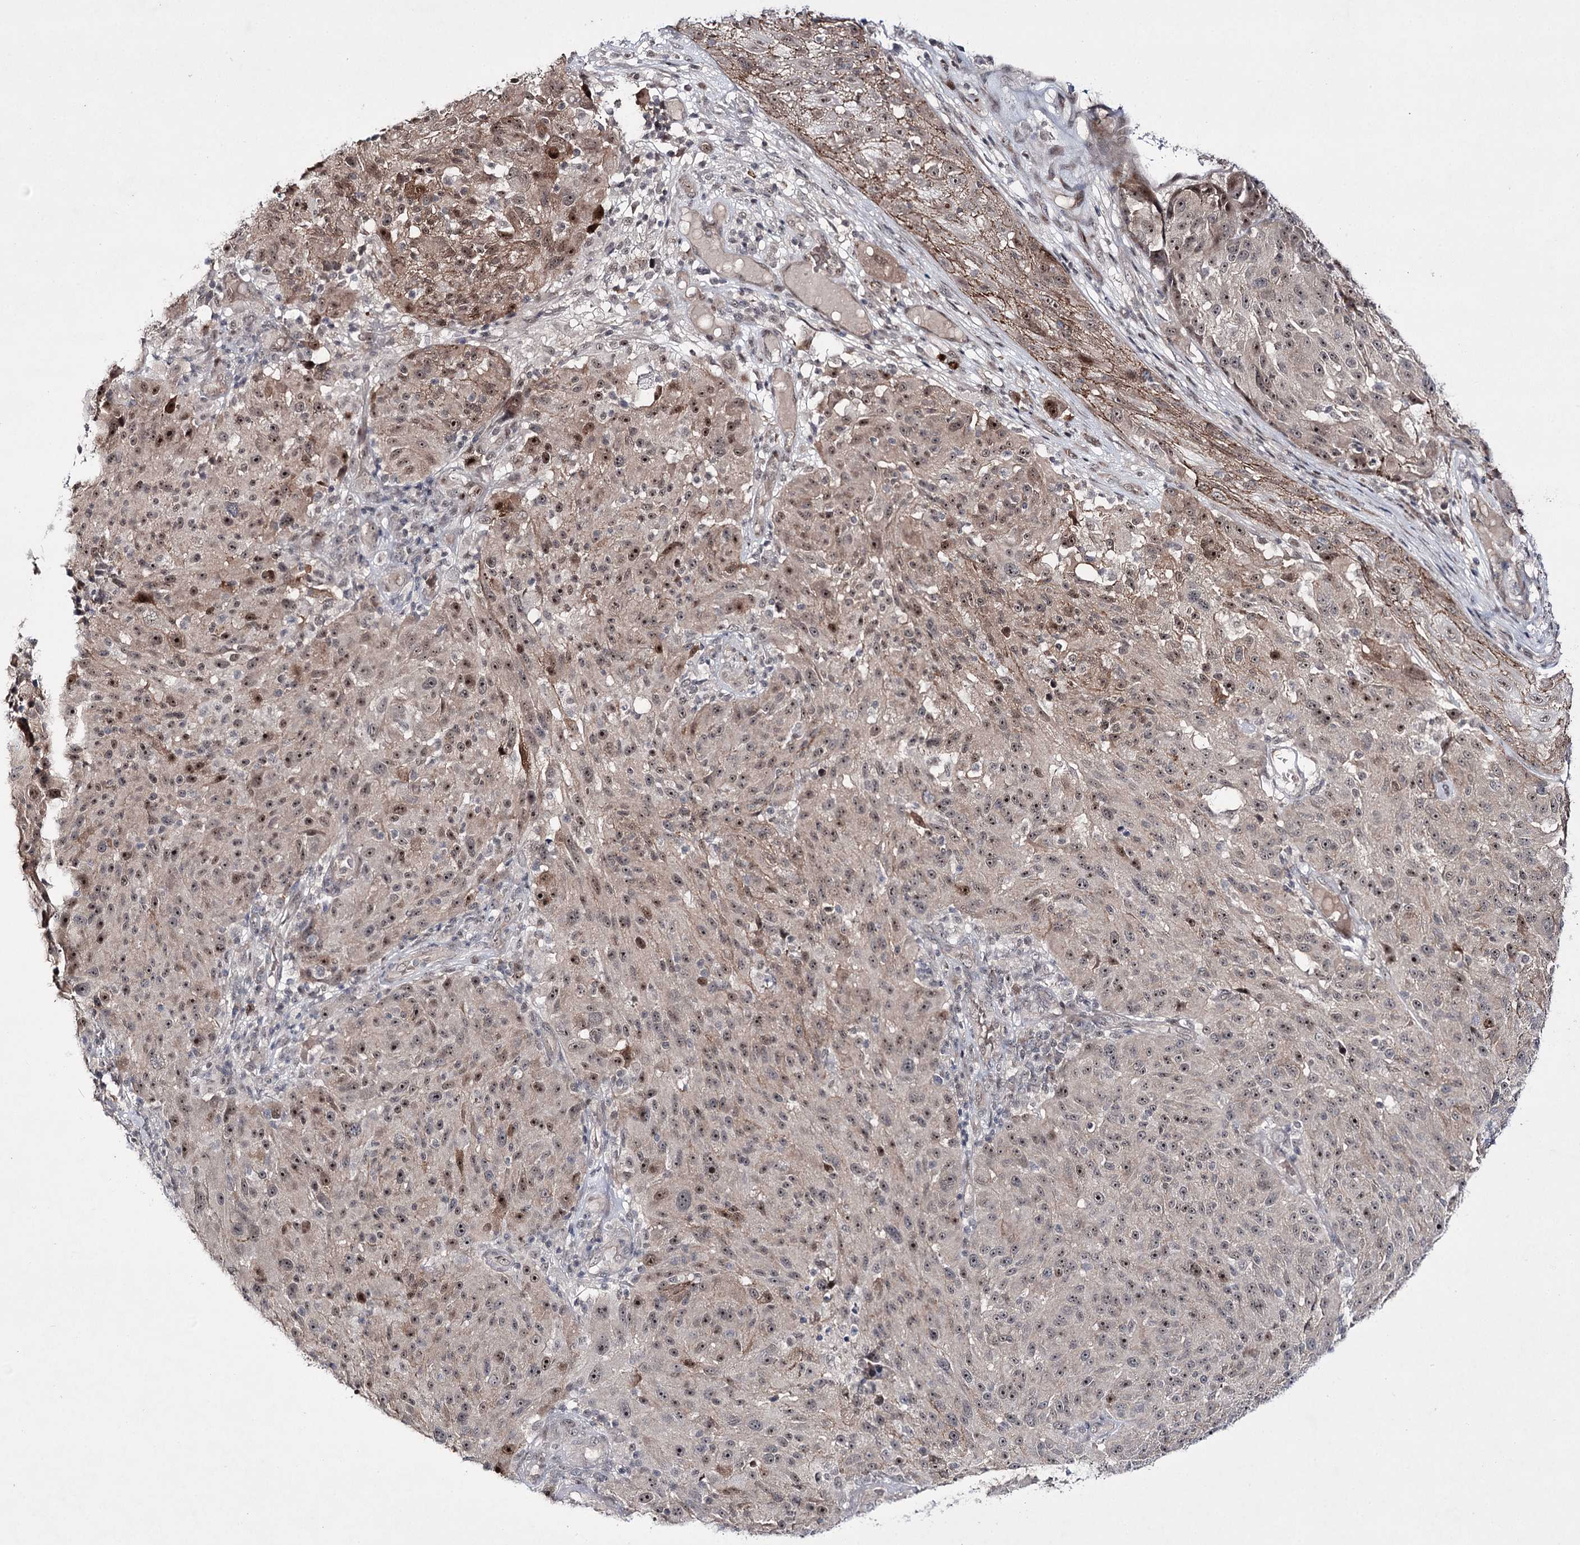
{"staining": {"intensity": "moderate", "quantity": ">75%", "location": "nuclear"}, "tissue": "melanoma", "cell_type": "Tumor cells", "image_type": "cancer", "snomed": [{"axis": "morphology", "description": "Malignant melanoma, NOS"}, {"axis": "topography", "description": "Skin"}], "caption": "This is a photomicrograph of IHC staining of melanoma, which shows moderate positivity in the nuclear of tumor cells.", "gene": "HOXC11", "patient": {"sex": "male", "age": 53}}